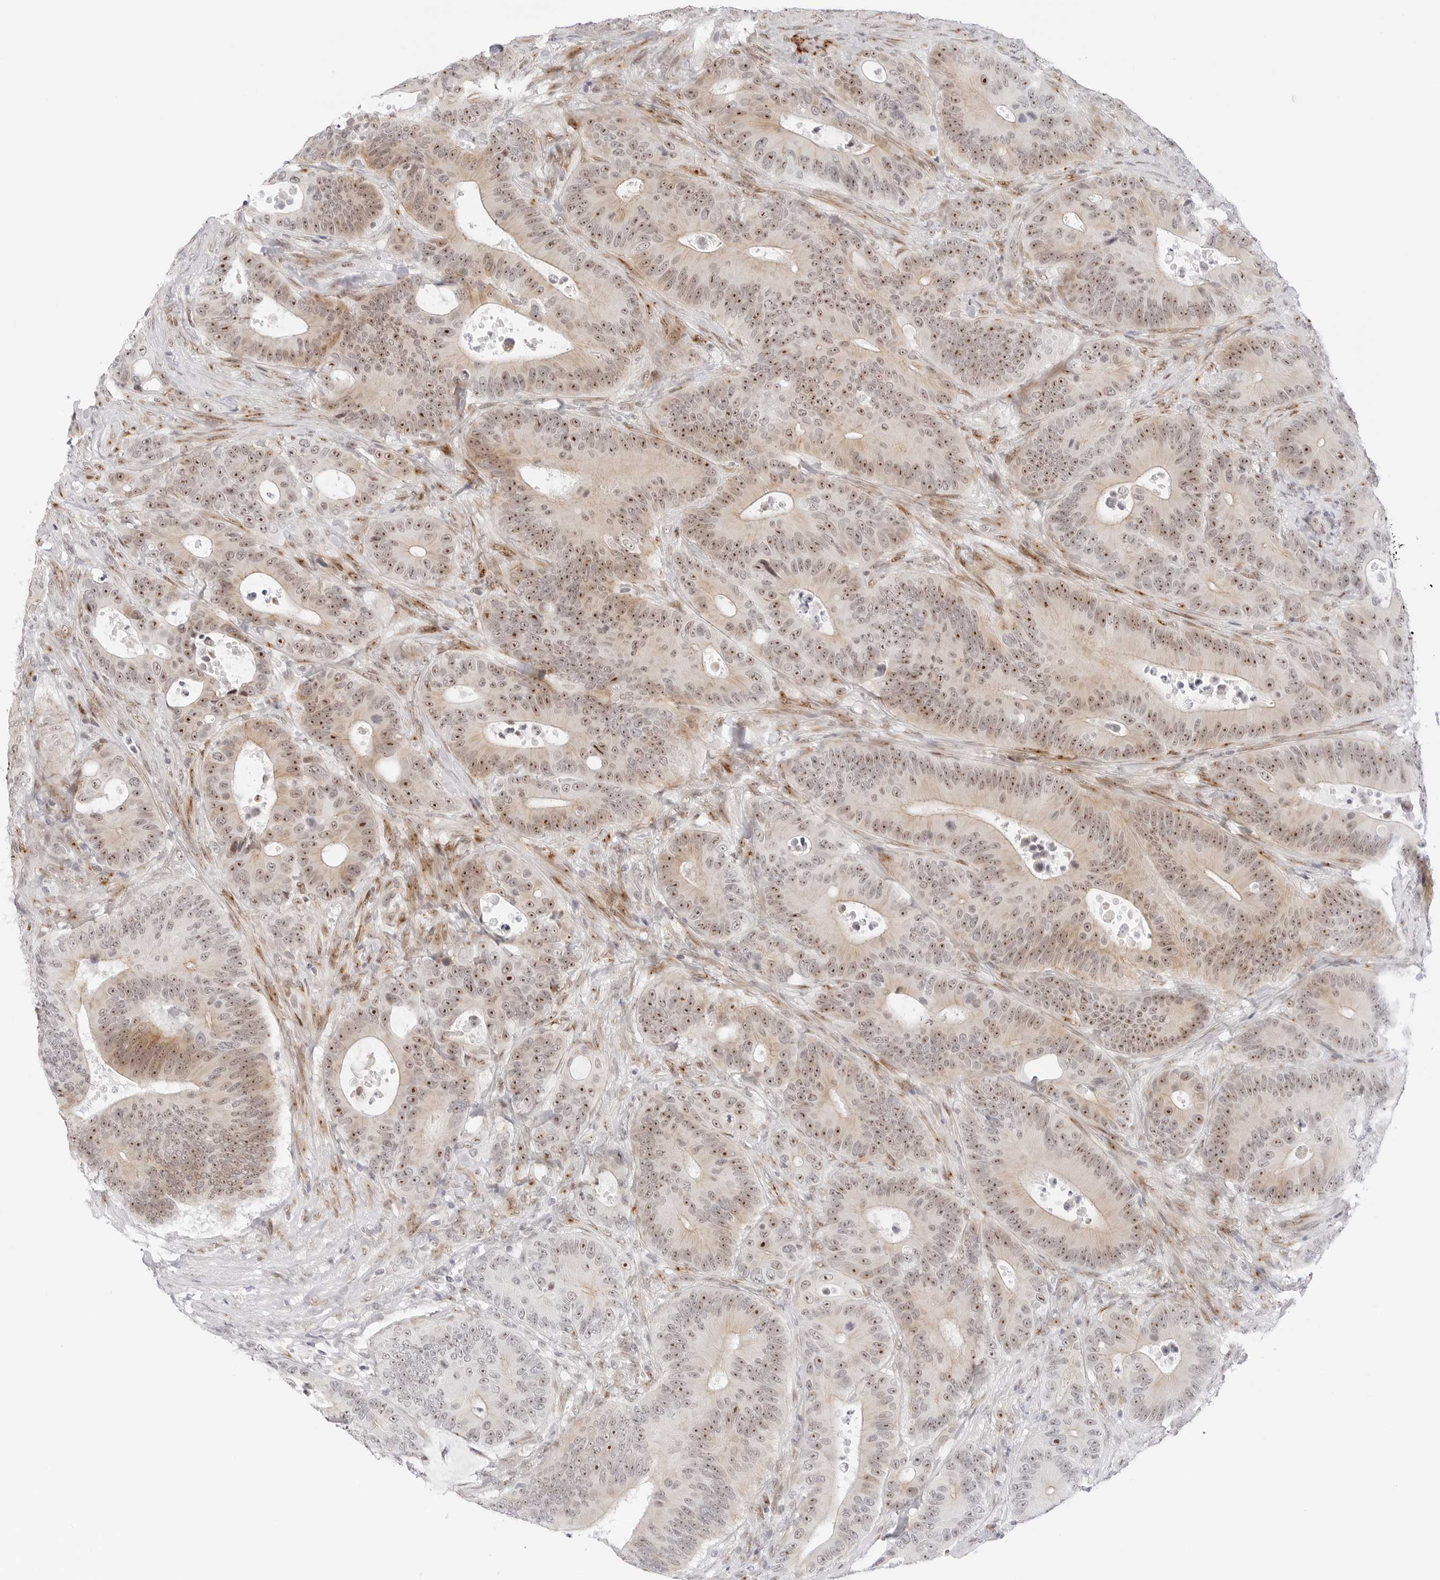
{"staining": {"intensity": "moderate", "quantity": ">75%", "location": "cytoplasmic/membranous,nuclear"}, "tissue": "colorectal cancer", "cell_type": "Tumor cells", "image_type": "cancer", "snomed": [{"axis": "morphology", "description": "Adenocarcinoma, NOS"}, {"axis": "topography", "description": "Colon"}], "caption": "A histopathology image of colorectal cancer (adenocarcinoma) stained for a protein demonstrates moderate cytoplasmic/membranous and nuclear brown staining in tumor cells.", "gene": "HIPK3", "patient": {"sex": "male", "age": 83}}